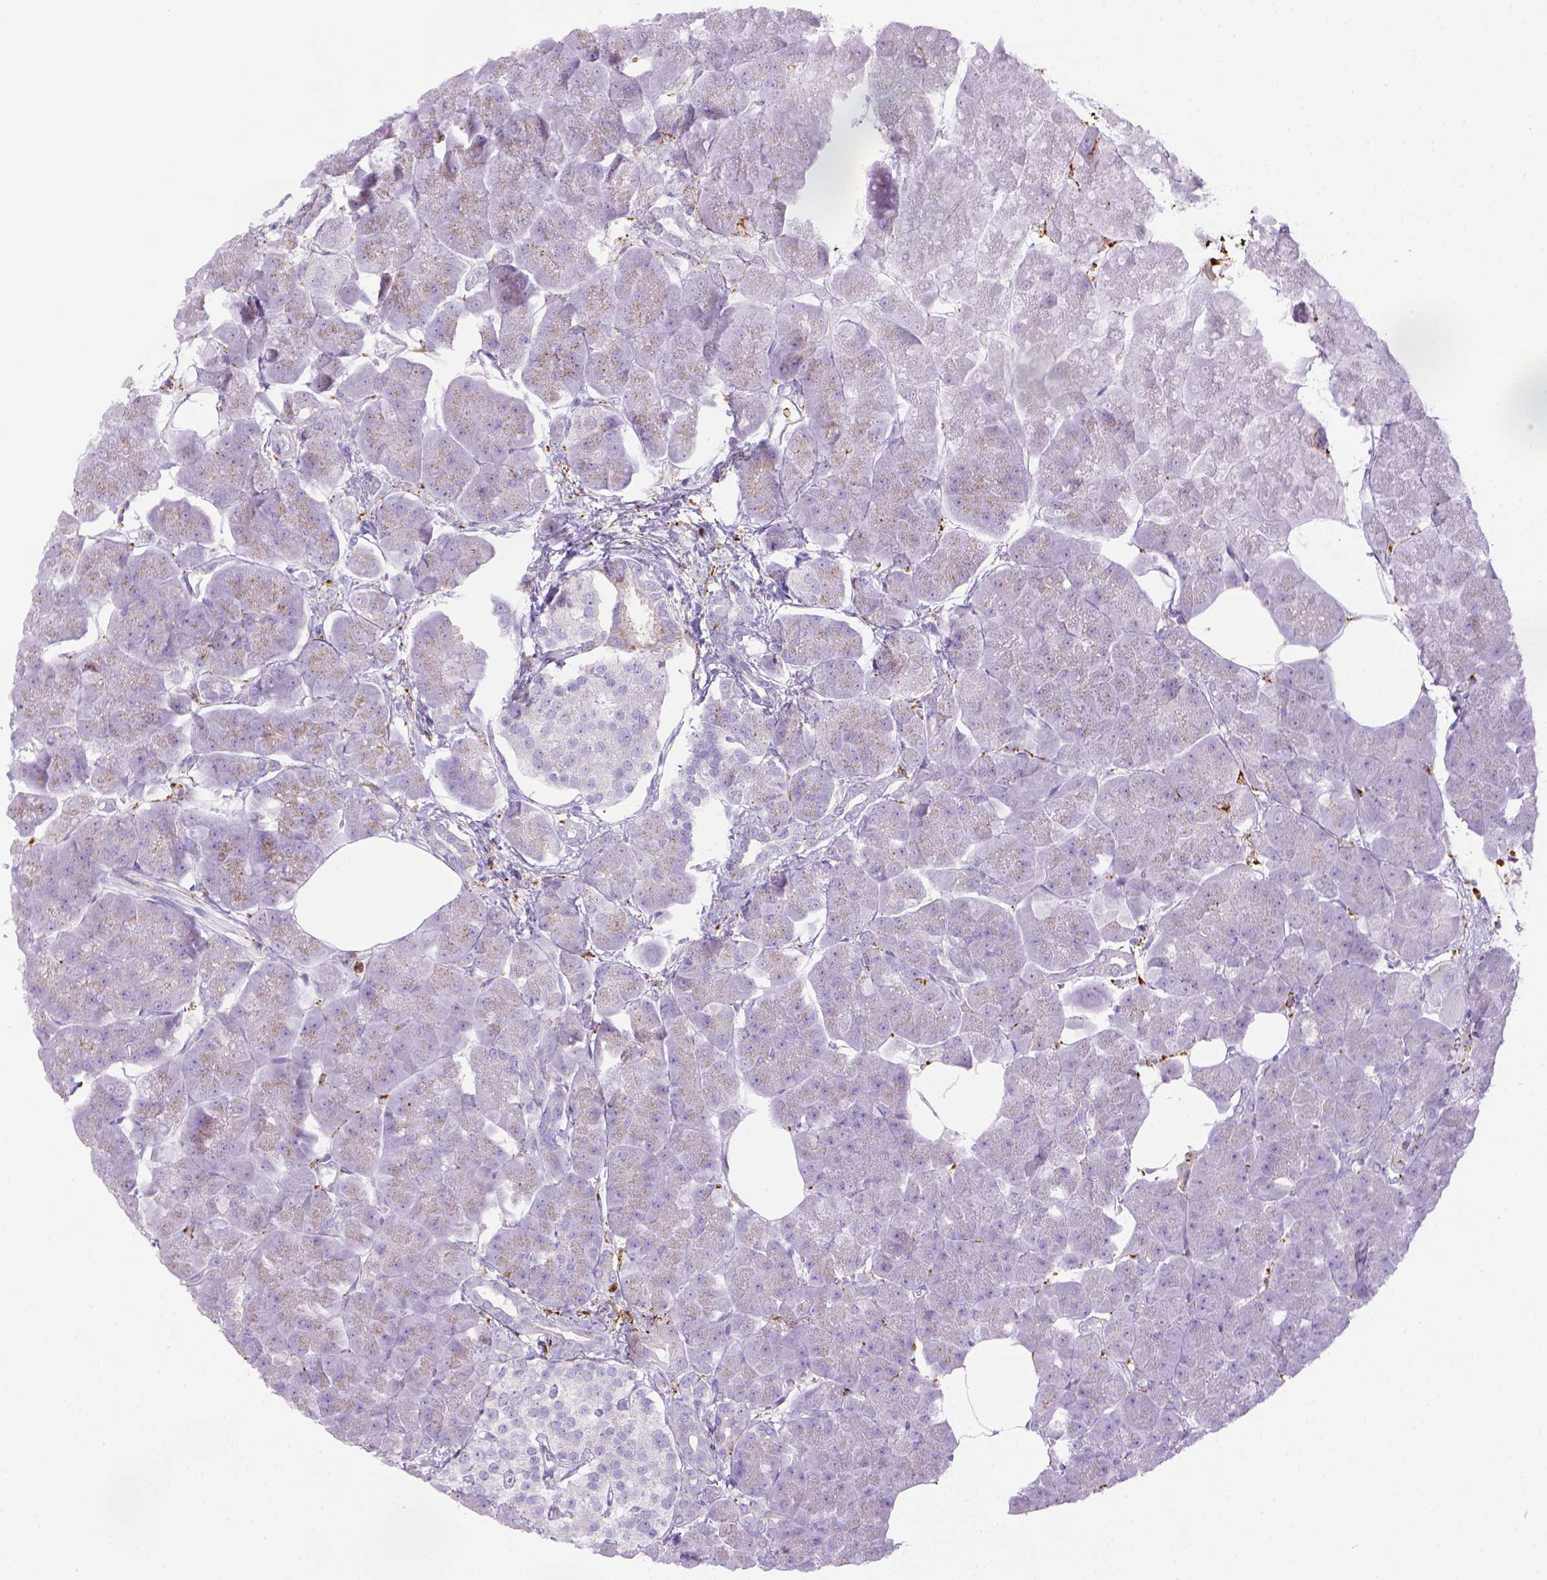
{"staining": {"intensity": "negative", "quantity": "none", "location": "none"}, "tissue": "pancreas", "cell_type": "Exocrine glandular cells", "image_type": "normal", "snomed": [{"axis": "morphology", "description": "Normal tissue, NOS"}, {"axis": "topography", "description": "Adipose tissue"}, {"axis": "topography", "description": "Pancreas"}, {"axis": "topography", "description": "Peripheral nerve tissue"}], "caption": "Exocrine glandular cells are negative for protein expression in normal human pancreas. (Stains: DAB IHC with hematoxylin counter stain, Microscopy: brightfield microscopy at high magnification).", "gene": "CD68", "patient": {"sex": "female", "age": 58}}